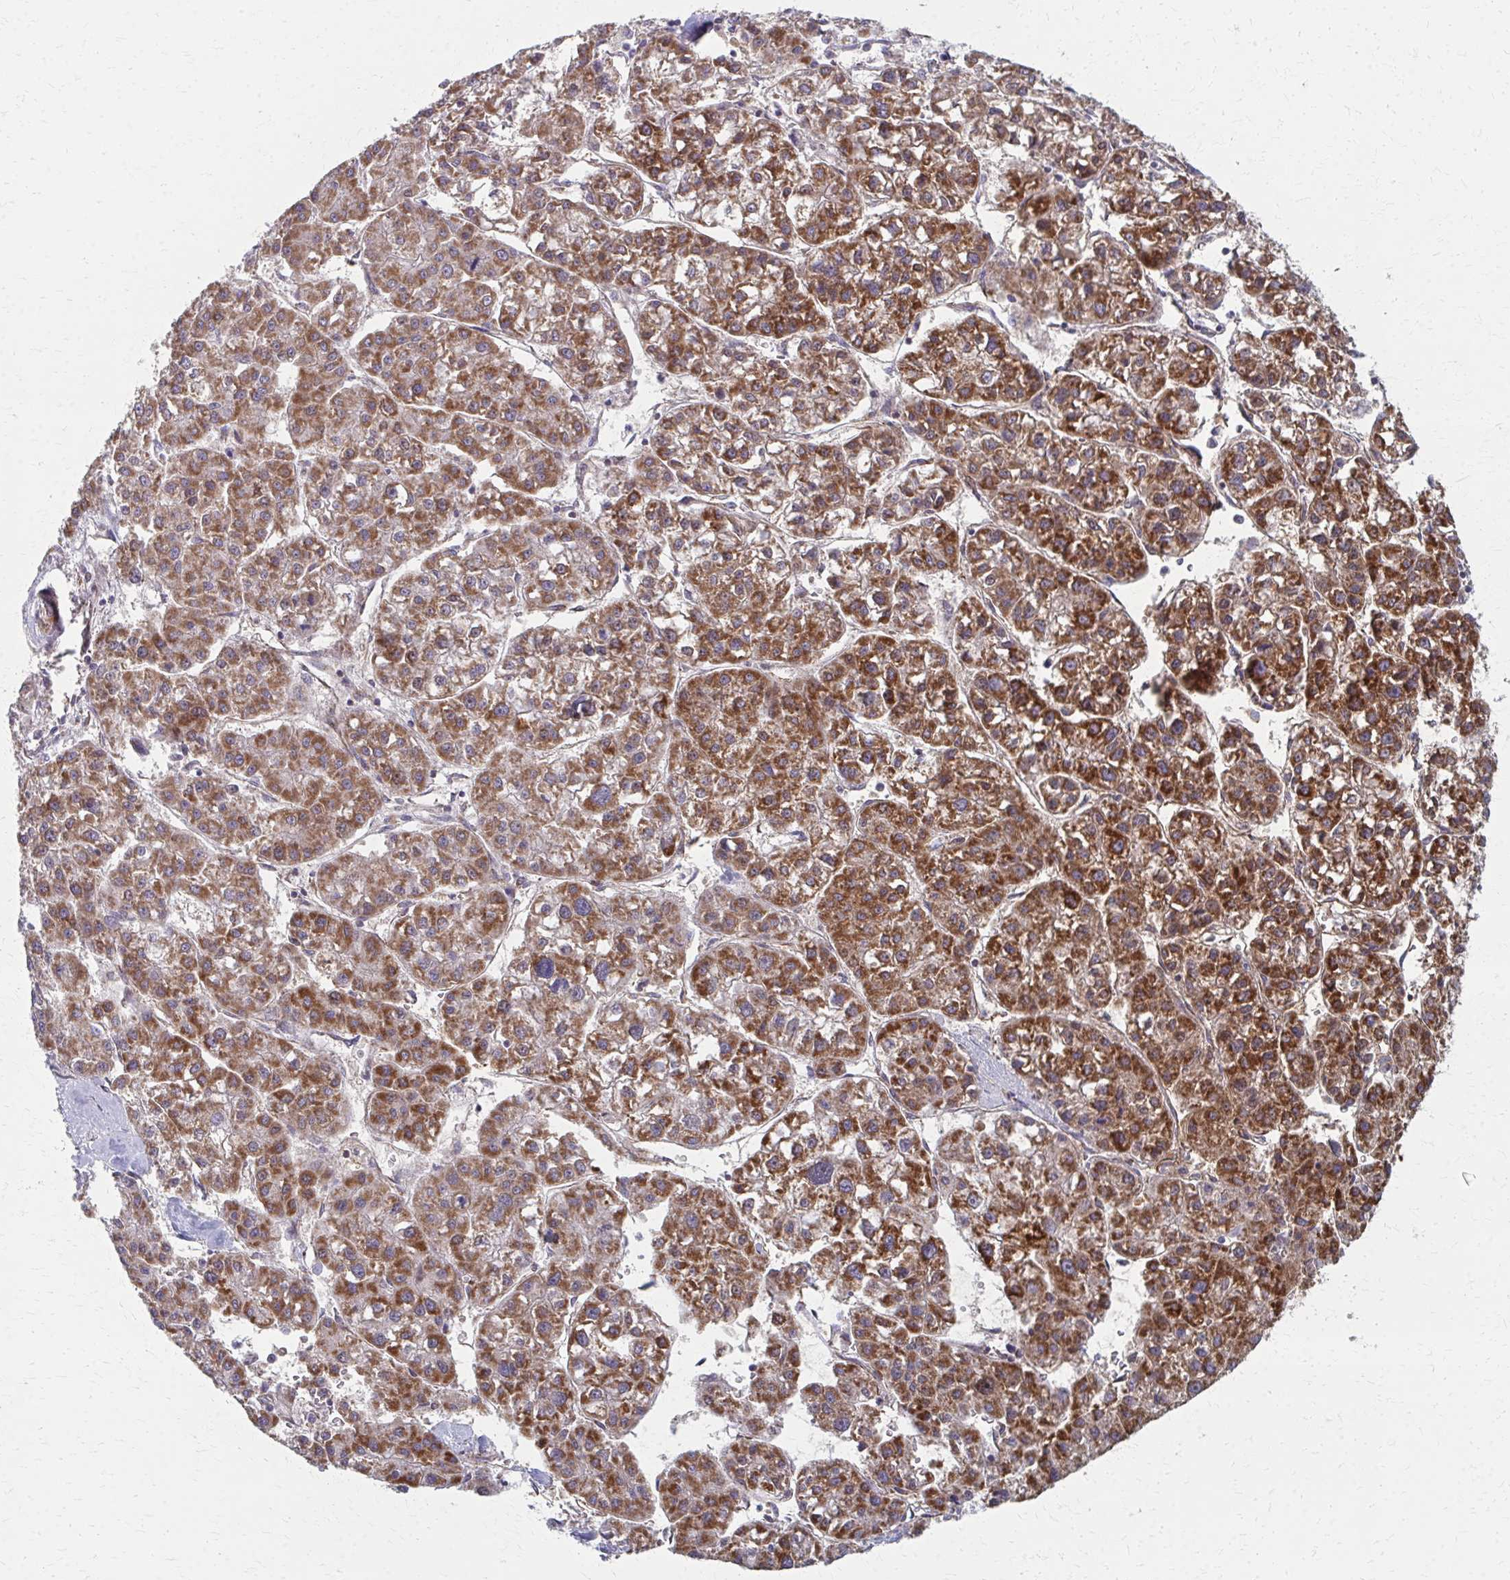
{"staining": {"intensity": "strong", "quantity": ">75%", "location": "cytoplasmic/membranous"}, "tissue": "liver cancer", "cell_type": "Tumor cells", "image_type": "cancer", "snomed": [{"axis": "morphology", "description": "Carcinoma, Hepatocellular, NOS"}, {"axis": "topography", "description": "Liver"}], "caption": "Protein expression analysis of human liver cancer (hepatocellular carcinoma) reveals strong cytoplasmic/membranous staining in approximately >75% of tumor cells. The staining is performed using DAB (3,3'-diaminobenzidine) brown chromogen to label protein expression. The nuclei are counter-stained blue using hematoxylin.", "gene": "FAHD1", "patient": {"sex": "male", "age": 73}}